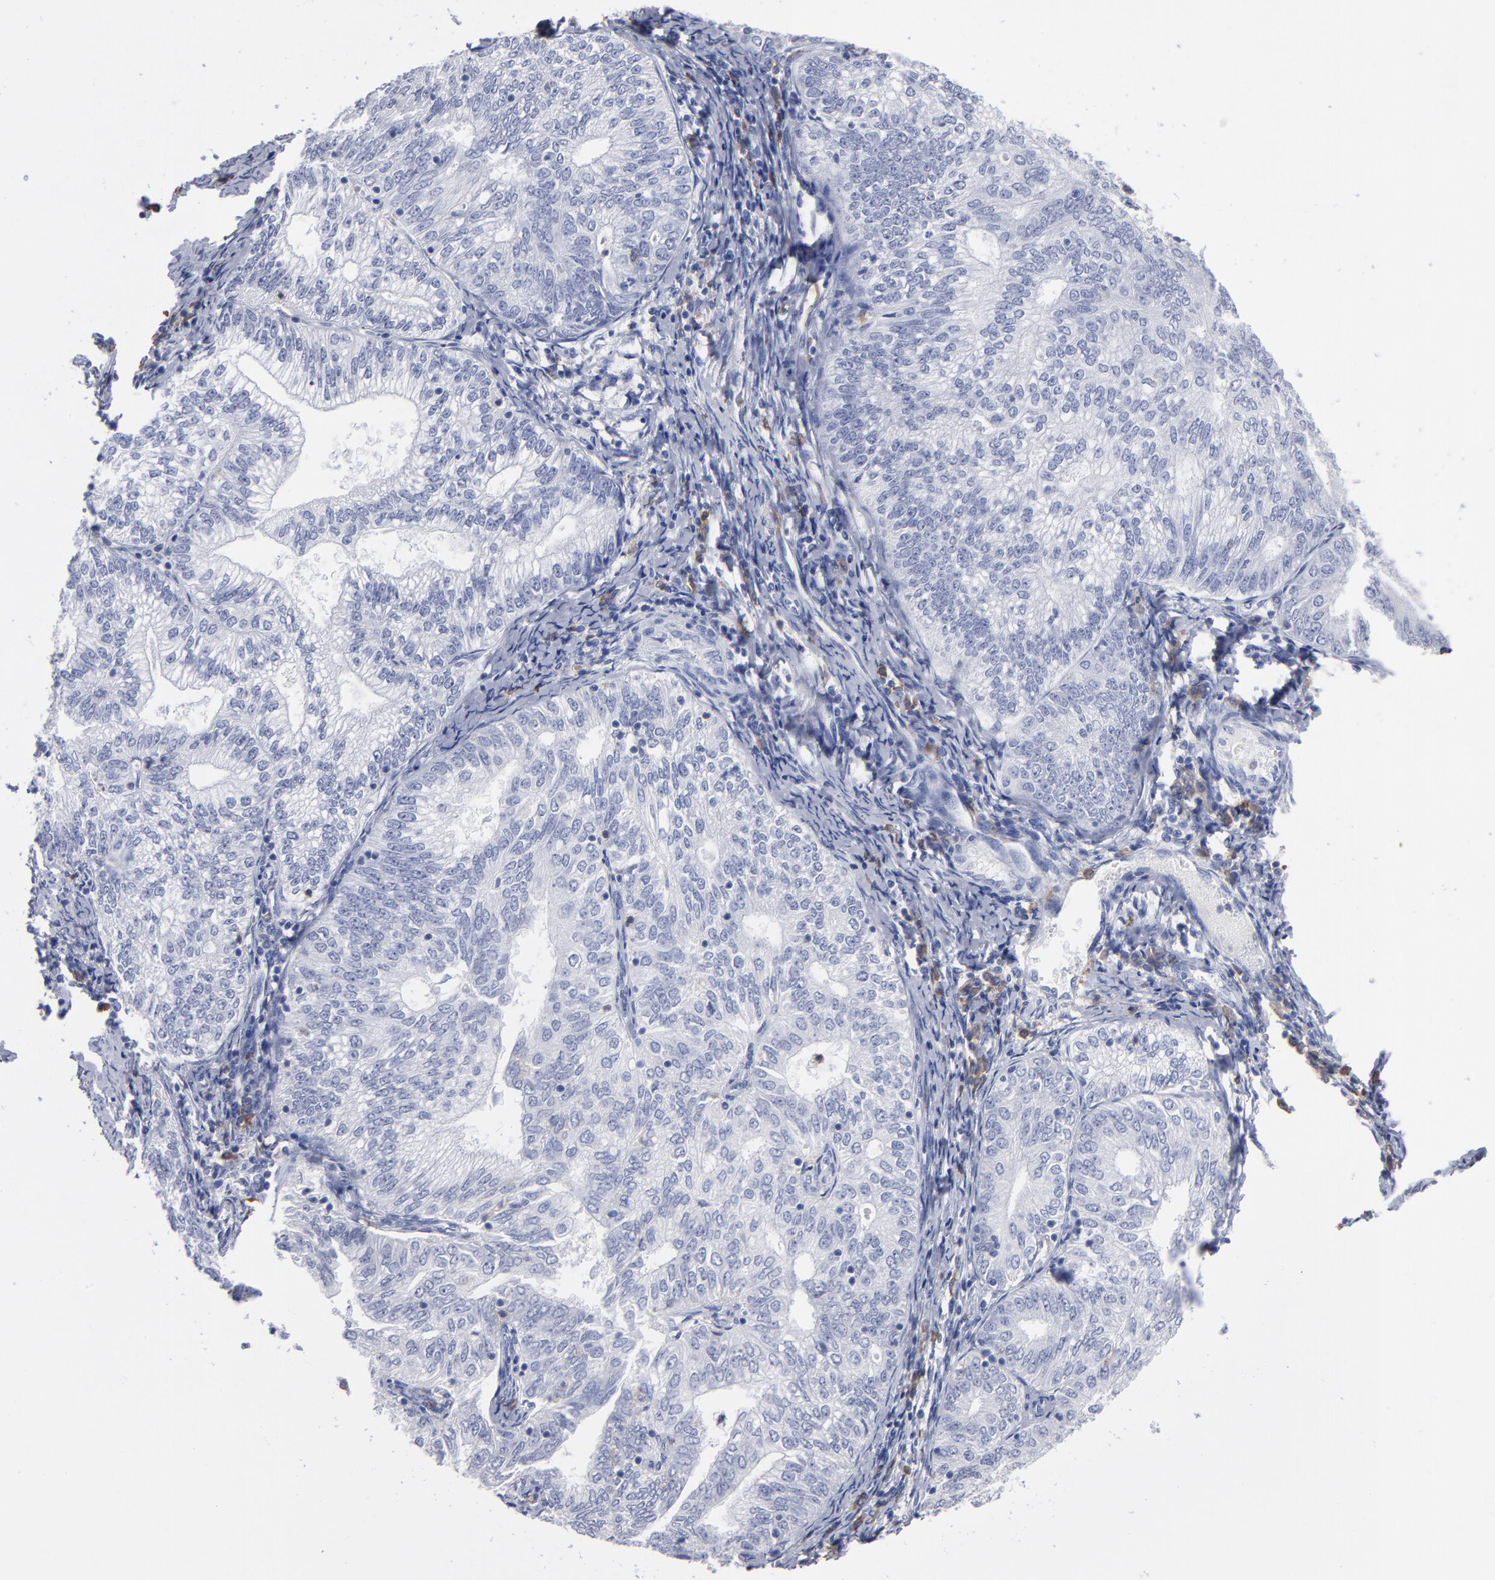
{"staining": {"intensity": "negative", "quantity": "none", "location": "none"}, "tissue": "endometrial cancer", "cell_type": "Tumor cells", "image_type": "cancer", "snomed": [{"axis": "morphology", "description": "Adenocarcinoma, NOS"}, {"axis": "topography", "description": "Endometrium"}], "caption": "High power microscopy histopathology image of an immunohistochemistry (IHC) image of endometrial cancer, revealing no significant expression in tumor cells. The staining is performed using DAB brown chromogen with nuclei counter-stained in using hematoxylin.", "gene": "LAT2", "patient": {"sex": "female", "age": 69}}